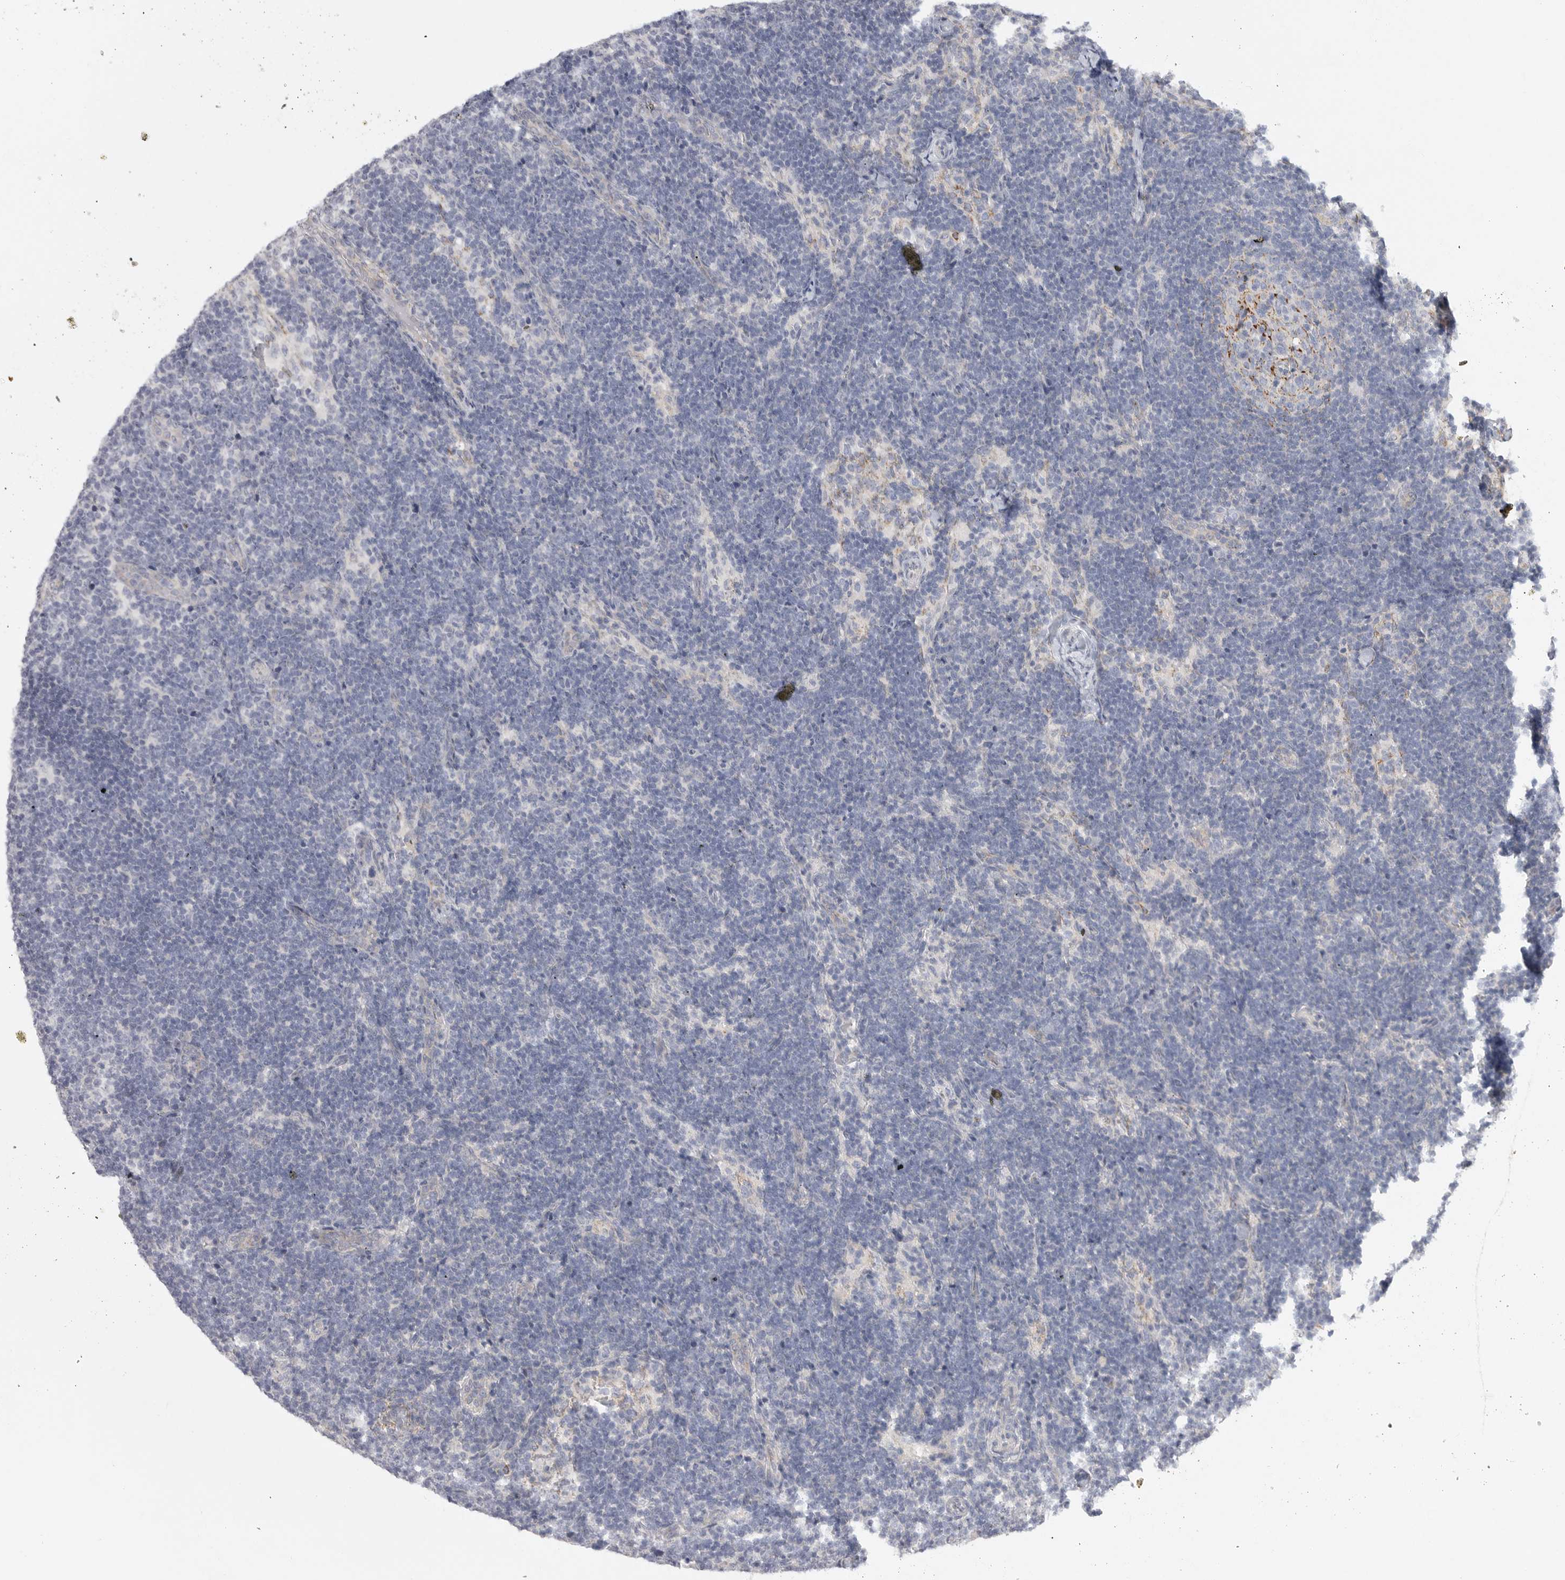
{"staining": {"intensity": "negative", "quantity": "none", "location": "none"}, "tissue": "lymph node", "cell_type": "Germinal center cells", "image_type": "normal", "snomed": [{"axis": "morphology", "description": "Normal tissue, NOS"}, {"axis": "topography", "description": "Lymph node"}], "caption": "Germinal center cells show no significant positivity in benign lymph node. The staining is performed using DAB (3,3'-diaminobenzidine) brown chromogen with nuclei counter-stained in using hematoxylin.", "gene": "ELP3", "patient": {"sex": "female", "age": 22}}